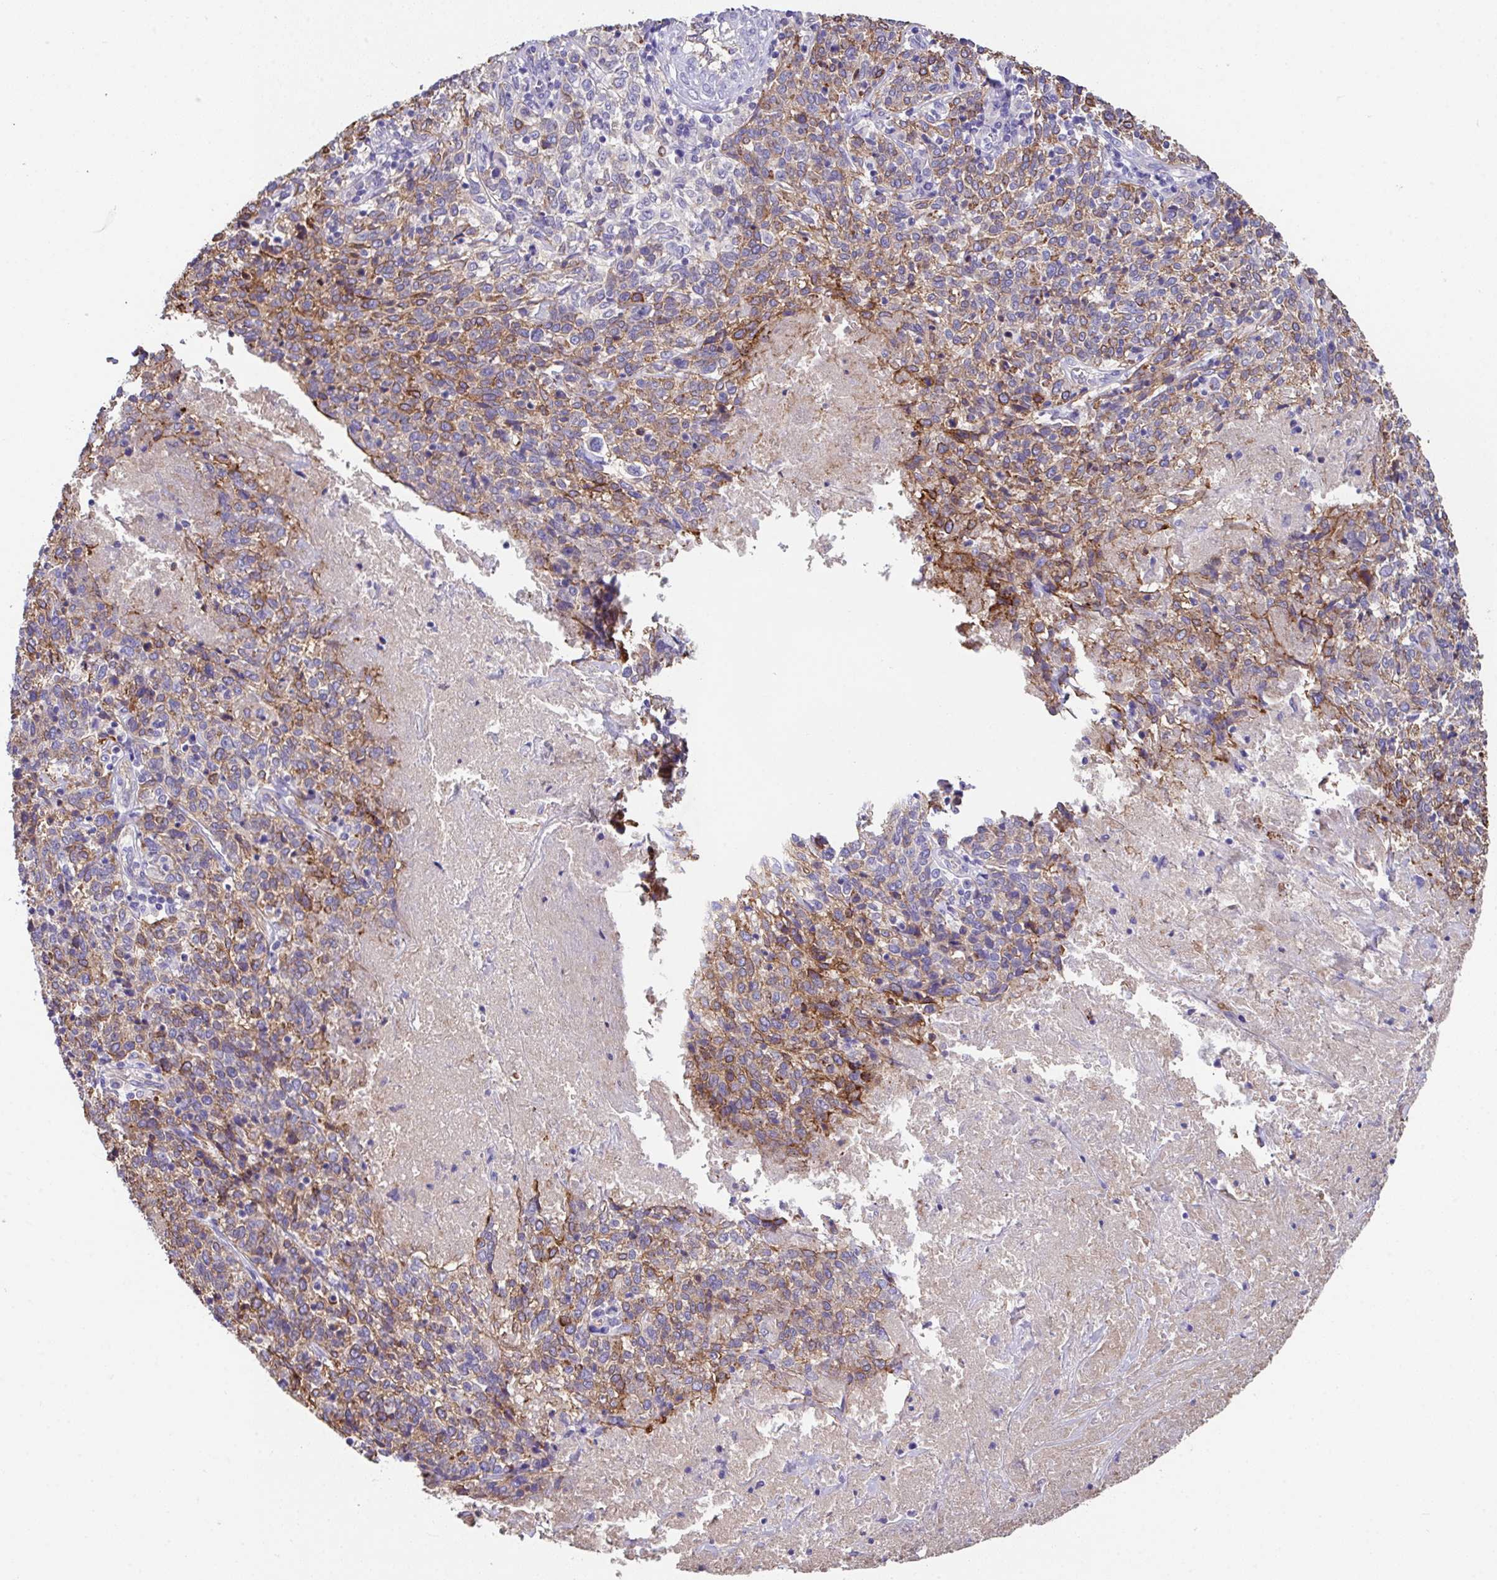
{"staining": {"intensity": "moderate", "quantity": "25%-75%", "location": "cytoplasmic/membranous"}, "tissue": "cervical cancer", "cell_type": "Tumor cells", "image_type": "cancer", "snomed": [{"axis": "morphology", "description": "Squamous cell carcinoma, NOS"}, {"axis": "topography", "description": "Cervix"}], "caption": "Human cervical cancer (squamous cell carcinoma) stained for a protein (brown) displays moderate cytoplasmic/membranous positive staining in about 25%-75% of tumor cells.", "gene": "ZNF813", "patient": {"sex": "female", "age": 46}}